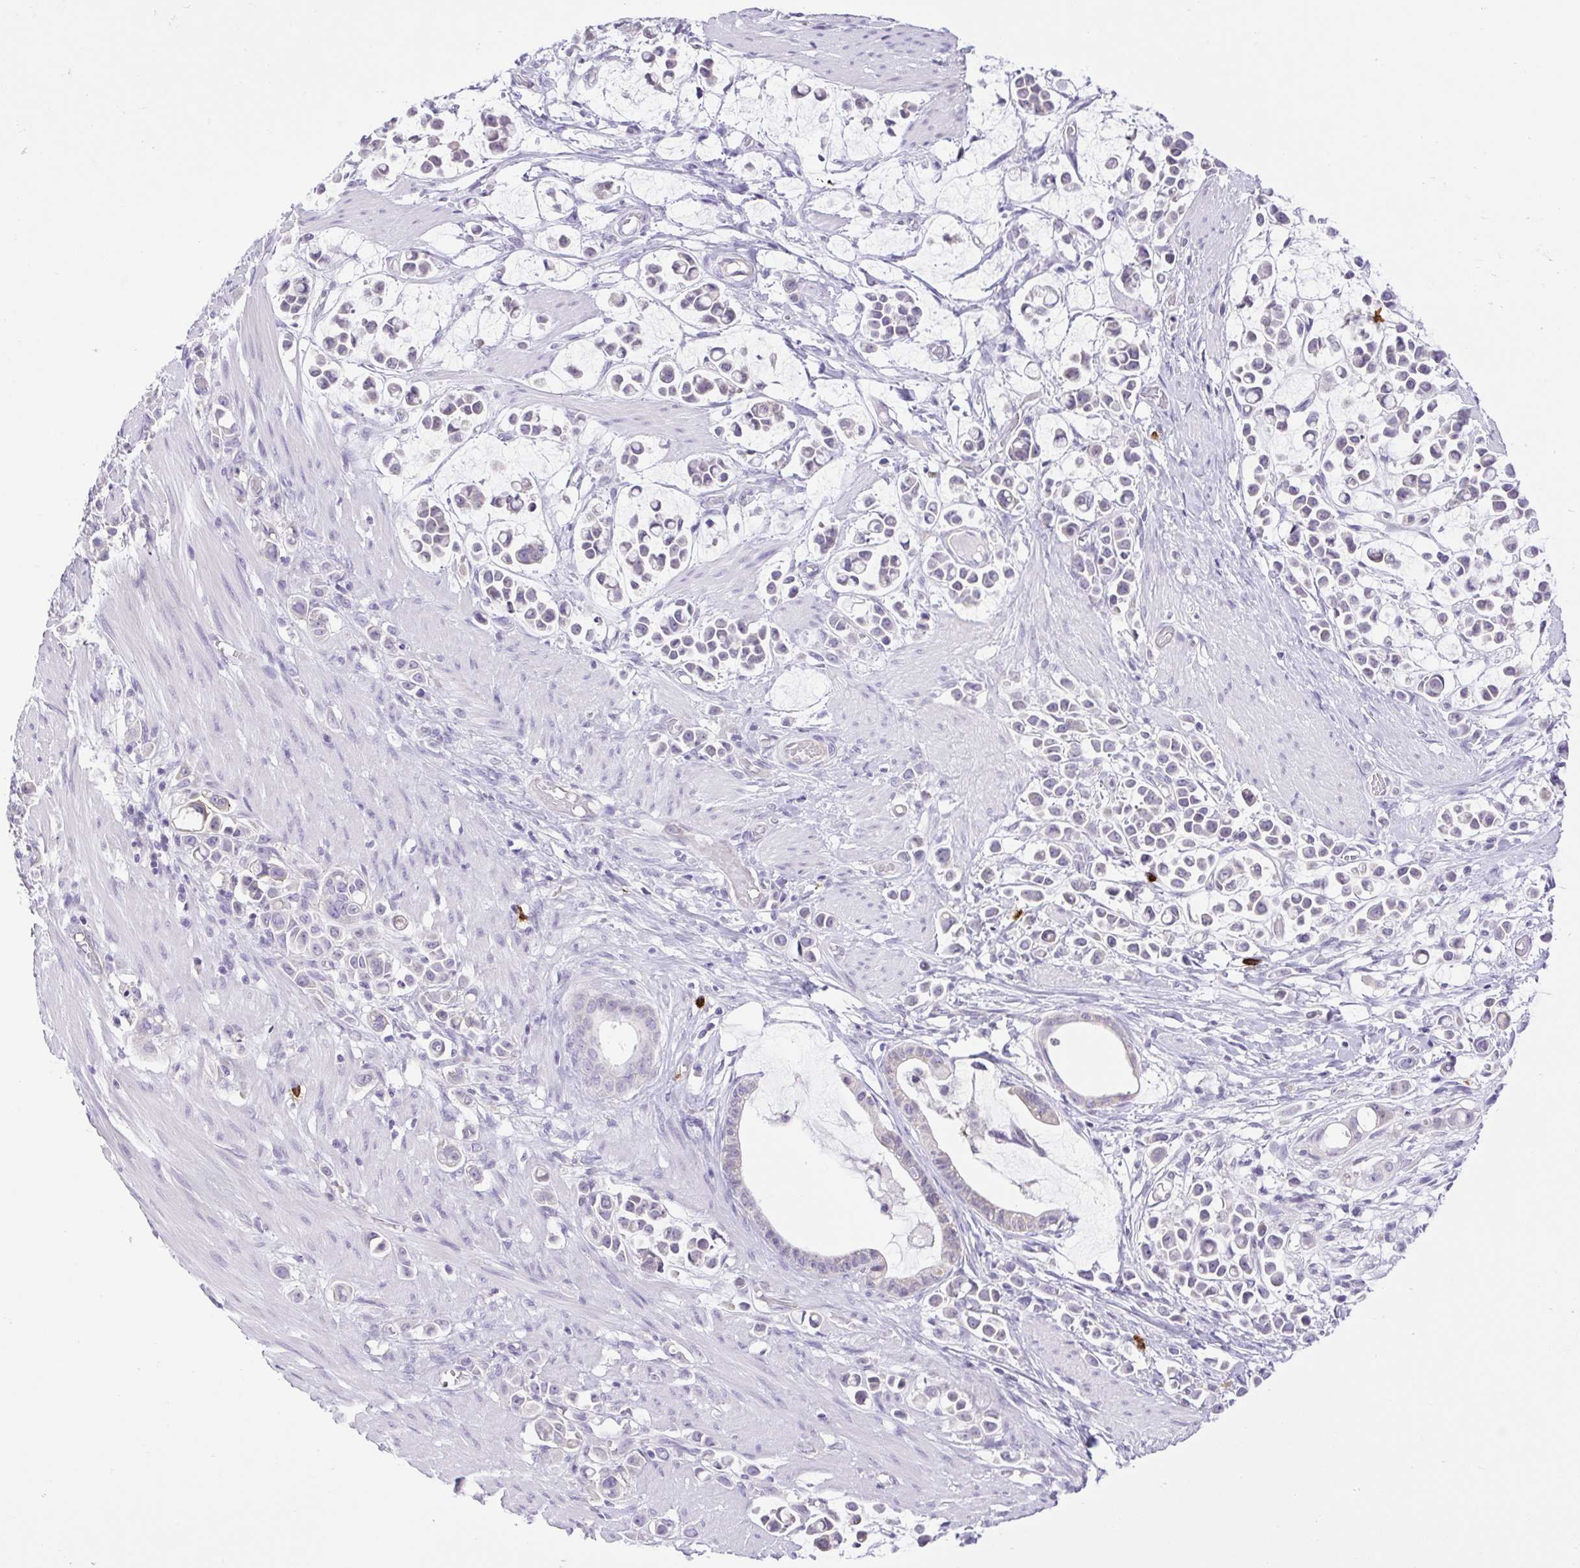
{"staining": {"intensity": "negative", "quantity": "none", "location": "none"}, "tissue": "stomach cancer", "cell_type": "Tumor cells", "image_type": "cancer", "snomed": [{"axis": "morphology", "description": "Adenocarcinoma, NOS"}, {"axis": "topography", "description": "Stomach"}], "caption": "Immunohistochemistry (IHC) micrograph of stomach cancer (adenocarcinoma) stained for a protein (brown), which shows no positivity in tumor cells.", "gene": "FAM177B", "patient": {"sex": "male", "age": 82}}